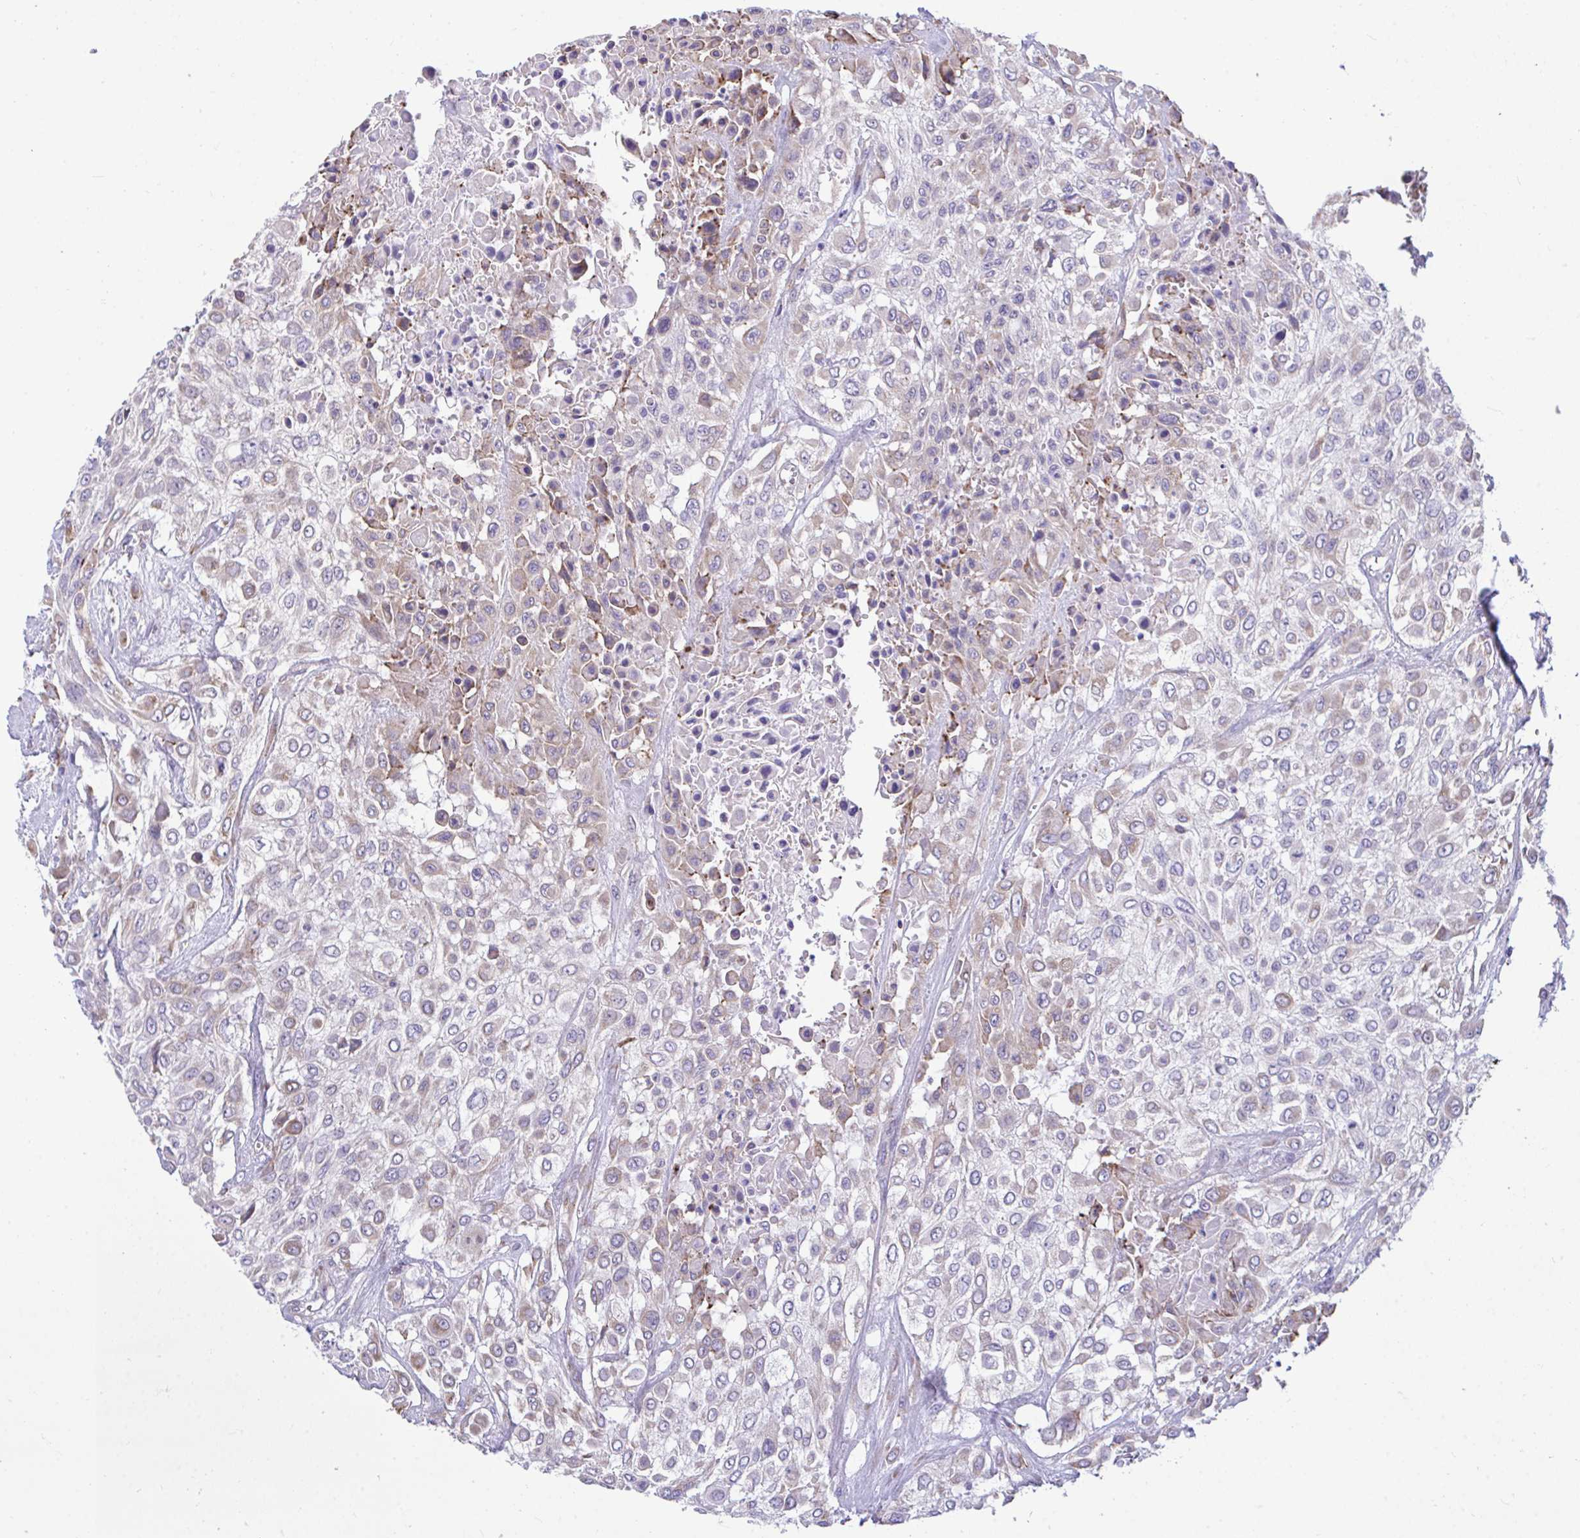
{"staining": {"intensity": "weak", "quantity": "25%-75%", "location": "cytoplasmic/membranous"}, "tissue": "urothelial cancer", "cell_type": "Tumor cells", "image_type": "cancer", "snomed": [{"axis": "morphology", "description": "Urothelial carcinoma, High grade"}, {"axis": "topography", "description": "Urinary bladder"}], "caption": "Human urothelial carcinoma (high-grade) stained for a protein (brown) demonstrates weak cytoplasmic/membranous positive positivity in approximately 25%-75% of tumor cells.", "gene": "PIGK", "patient": {"sex": "male", "age": 57}}